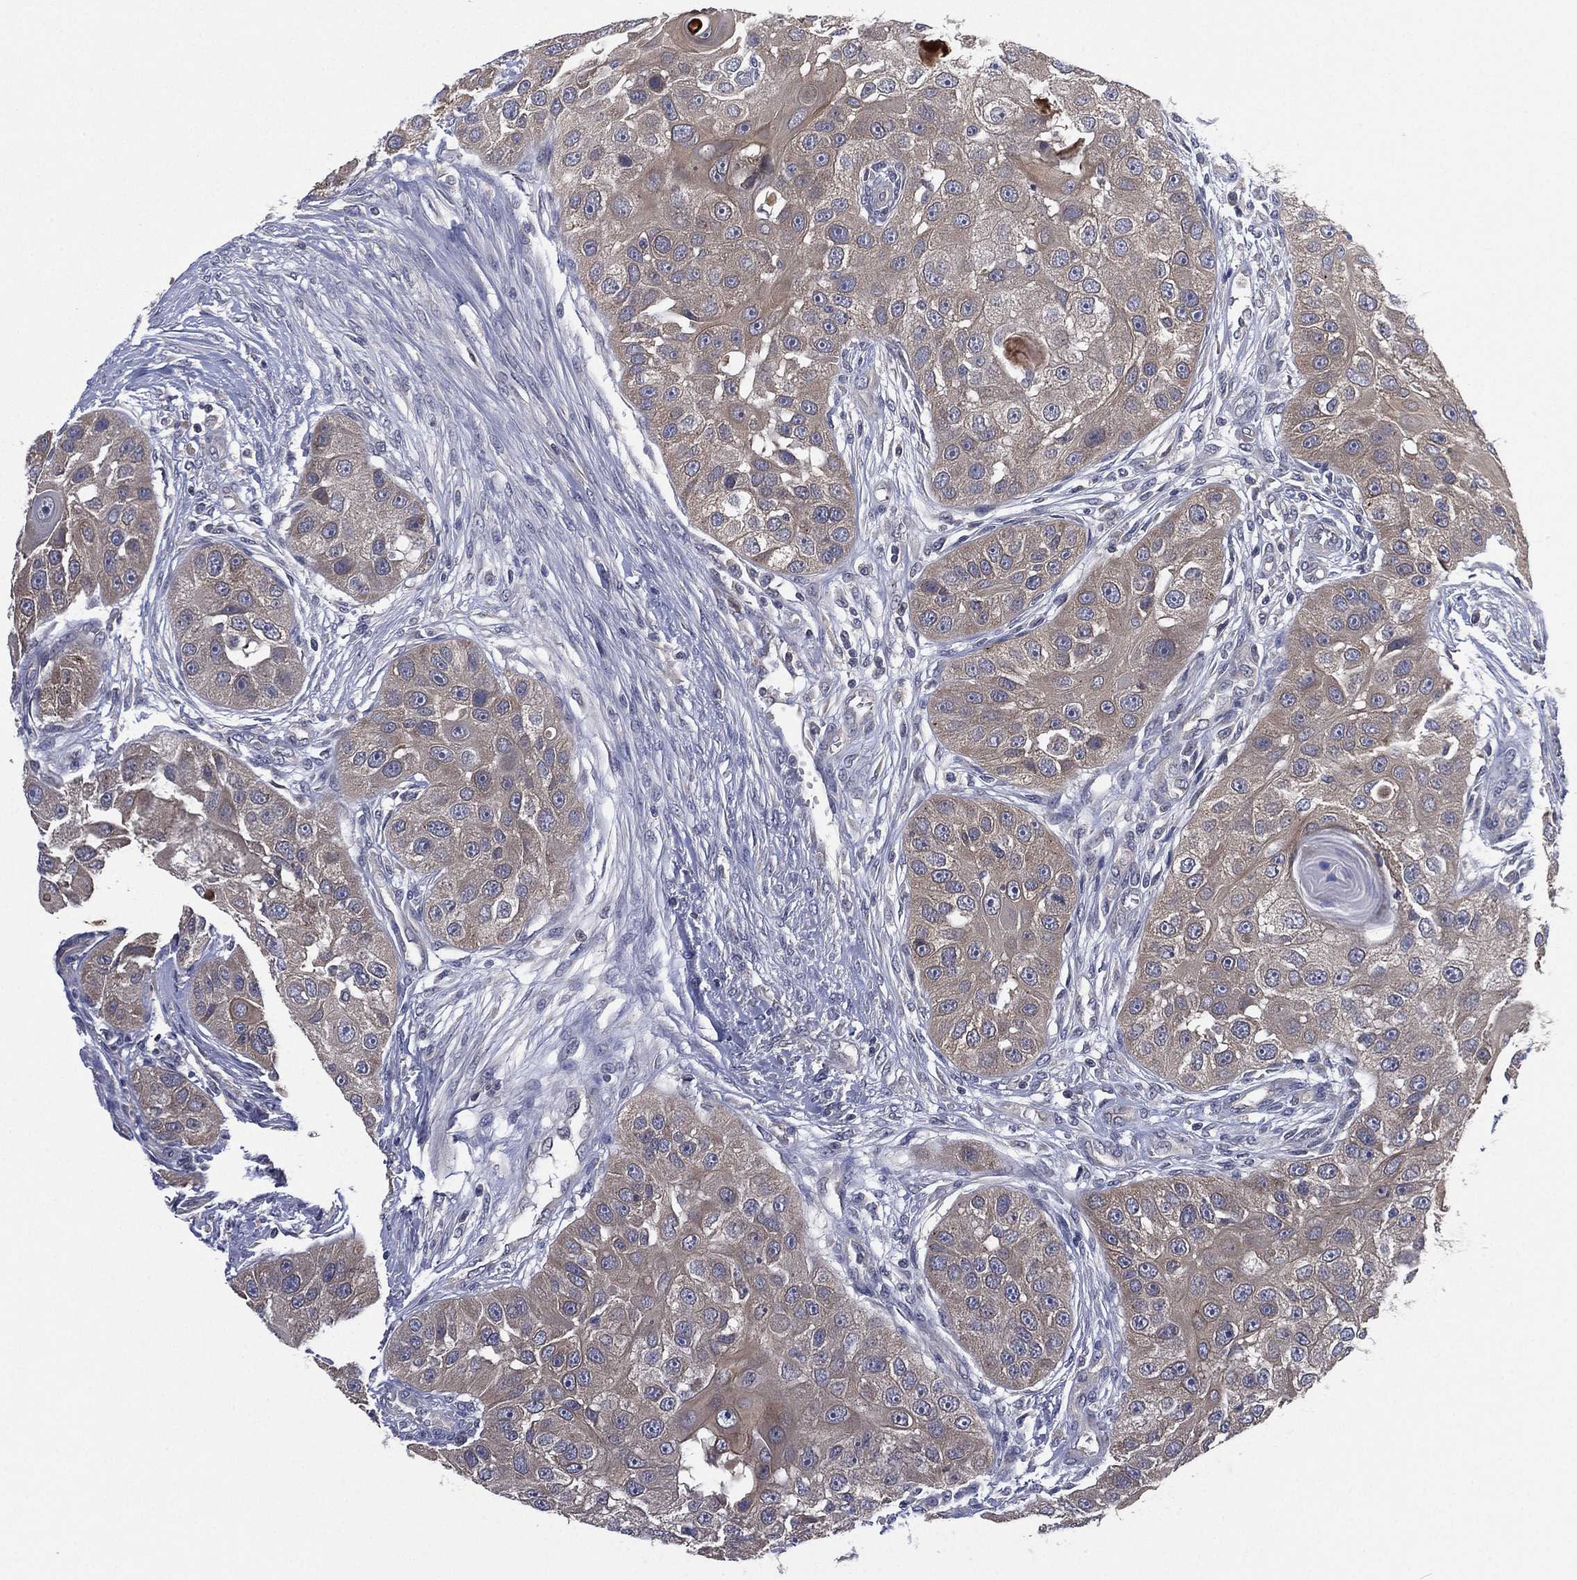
{"staining": {"intensity": "weak", "quantity": "25%-75%", "location": "cytoplasmic/membranous"}, "tissue": "head and neck cancer", "cell_type": "Tumor cells", "image_type": "cancer", "snomed": [{"axis": "morphology", "description": "Normal tissue, NOS"}, {"axis": "morphology", "description": "Squamous cell carcinoma, NOS"}, {"axis": "topography", "description": "Skeletal muscle"}, {"axis": "topography", "description": "Head-Neck"}], "caption": "Protein expression by IHC reveals weak cytoplasmic/membranous positivity in about 25%-75% of tumor cells in head and neck squamous cell carcinoma.", "gene": "MPP7", "patient": {"sex": "male", "age": 51}}